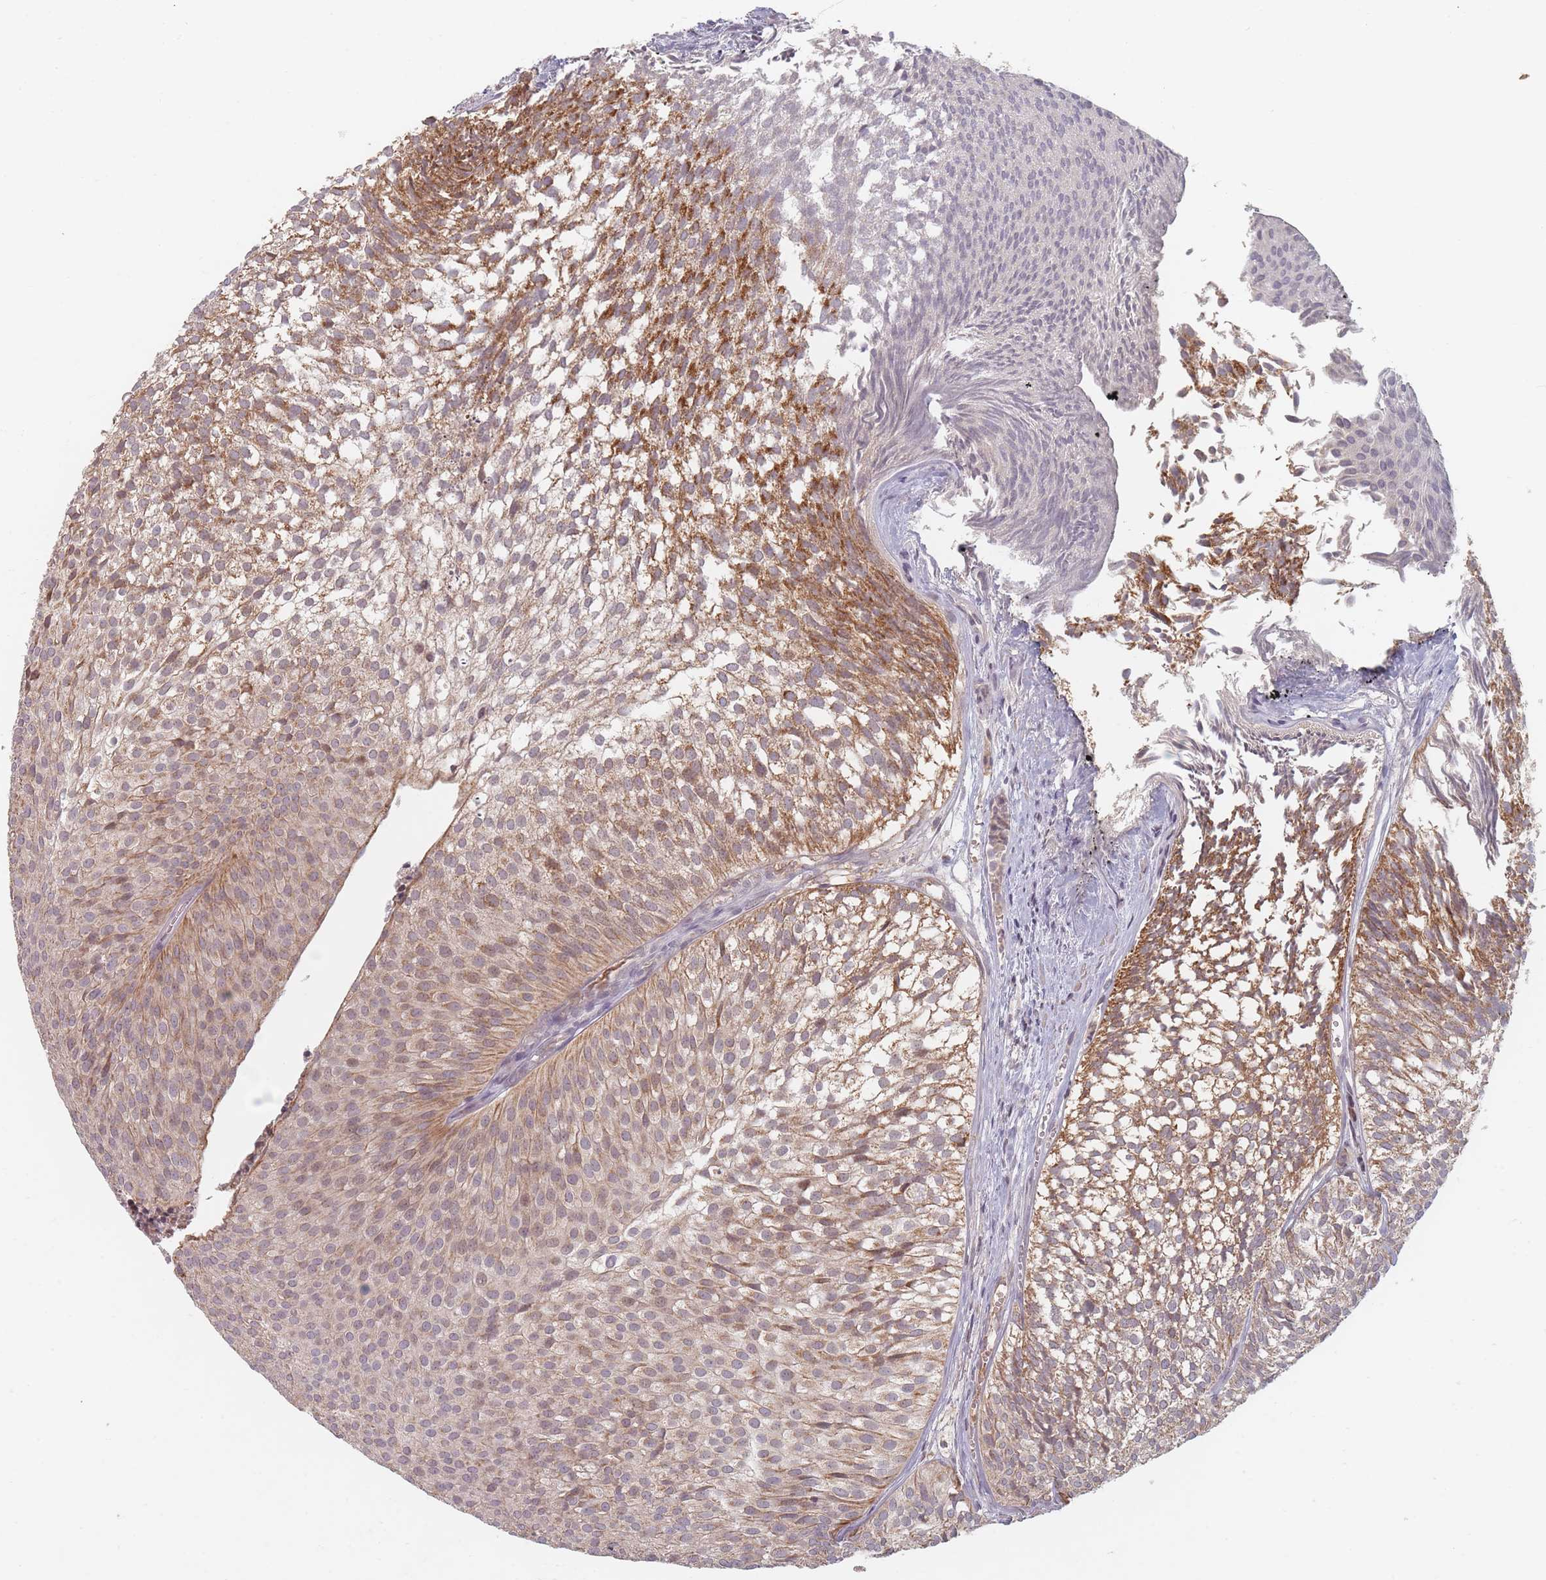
{"staining": {"intensity": "moderate", "quantity": "25%-75%", "location": "cytoplasmic/membranous"}, "tissue": "urothelial cancer", "cell_type": "Tumor cells", "image_type": "cancer", "snomed": [{"axis": "morphology", "description": "Urothelial carcinoma, Low grade"}, {"axis": "topography", "description": "Urinary bladder"}], "caption": "Immunohistochemical staining of urothelial cancer demonstrates moderate cytoplasmic/membranous protein positivity in about 25%-75% of tumor cells.", "gene": "OR2M4", "patient": {"sex": "male", "age": 91}}